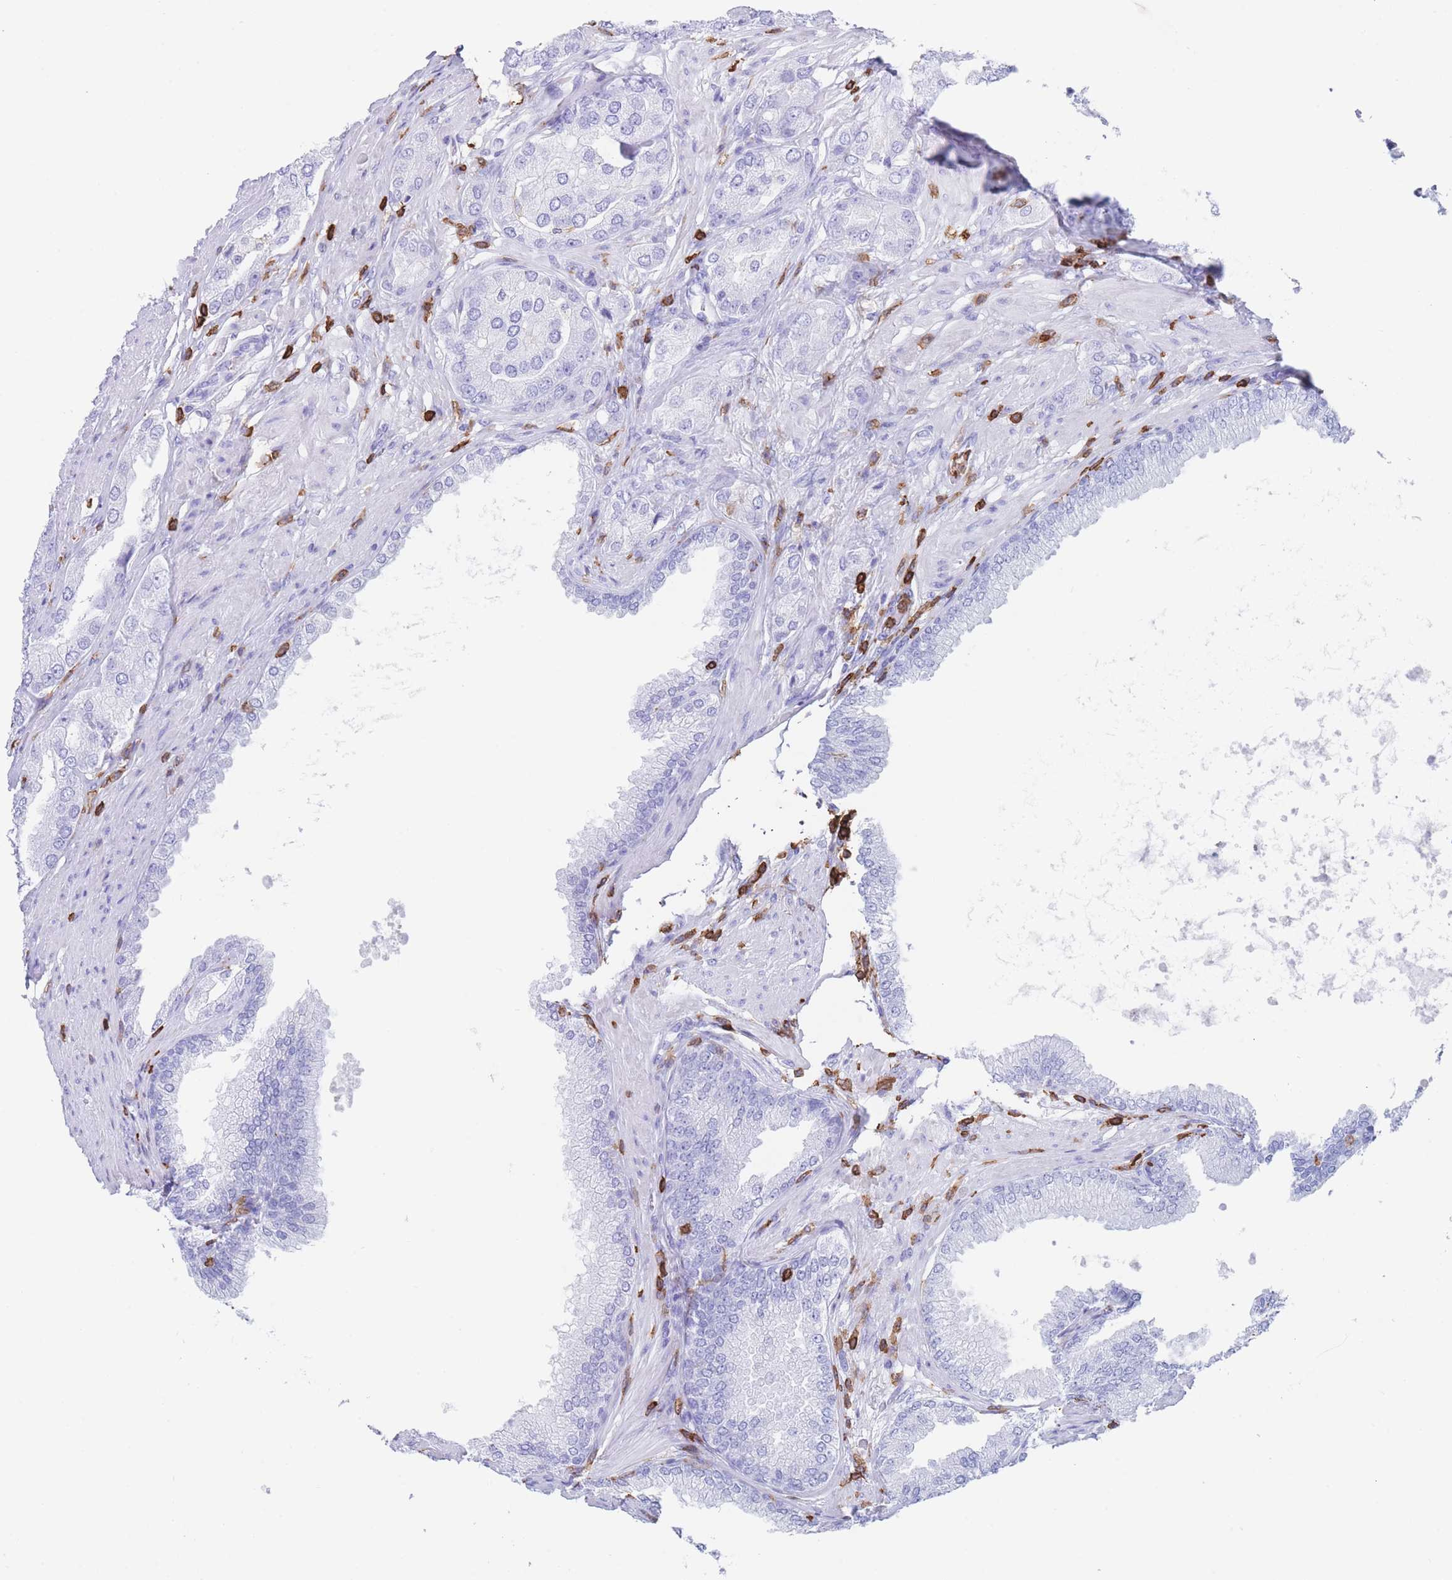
{"staining": {"intensity": "negative", "quantity": "none", "location": "none"}, "tissue": "prostate cancer", "cell_type": "Tumor cells", "image_type": "cancer", "snomed": [{"axis": "morphology", "description": "Adenocarcinoma, High grade"}, {"axis": "topography", "description": "Prostate"}], "caption": "Immunohistochemistry (IHC) of human prostate high-grade adenocarcinoma reveals no positivity in tumor cells.", "gene": "CORO1A", "patient": {"sex": "male", "age": 71}}